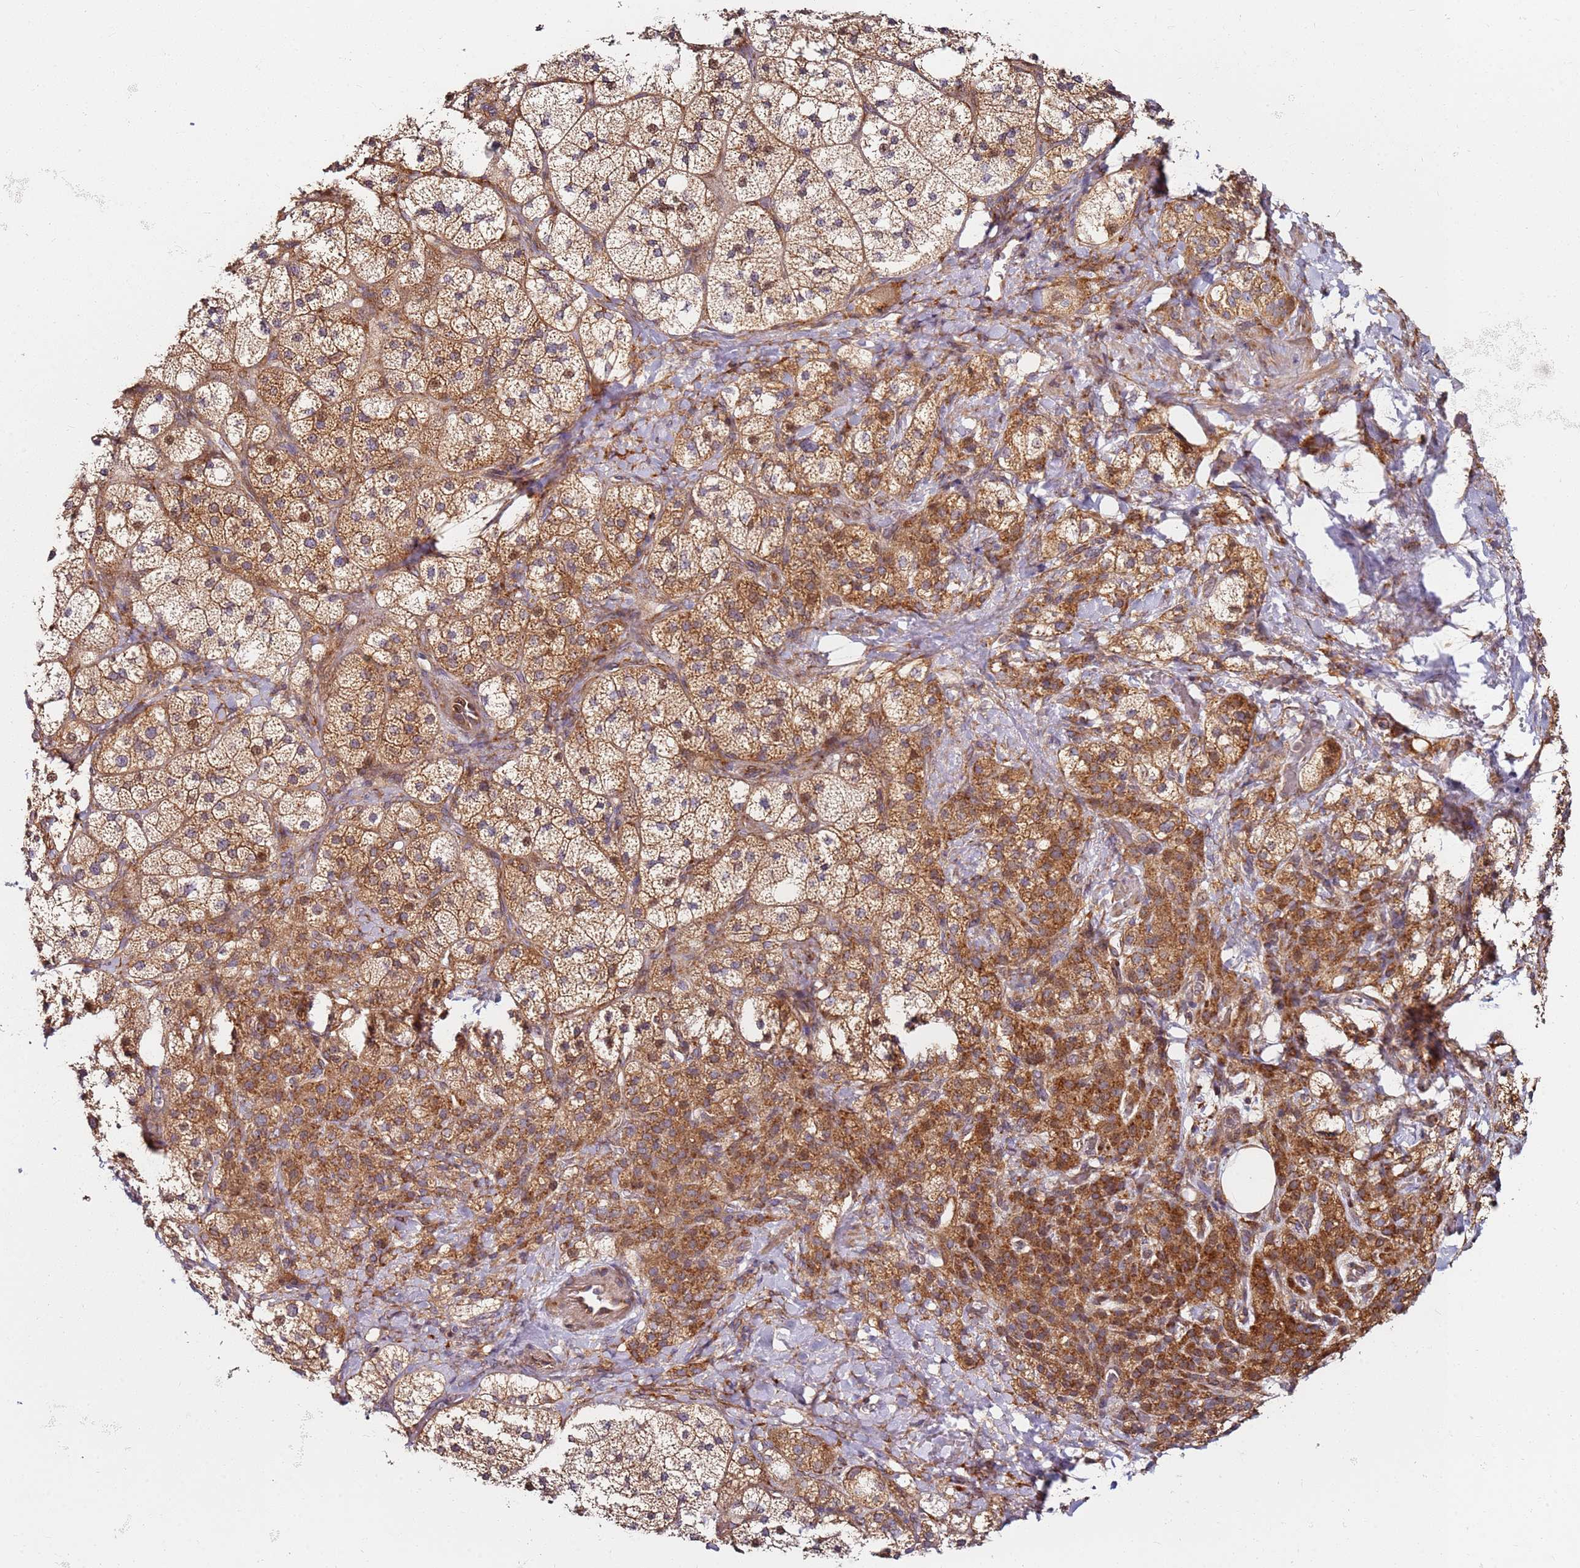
{"staining": {"intensity": "strong", "quantity": "25%-75%", "location": "cytoplasmic/membranous"}, "tissue": "adrenal gland", "cell_type": "Glandular cells", "image_type": "normal", "snomed": [{"axis": "morphology", "description": "Normal tissue, NOS"}, {"axis": "topography", "description": "Adrenal gland"}], "caption": "A brown stain labels strong cytoplasmic/membranous positivity of a protein in glandular cells of normal human adrenal gland.", "gene": "RPS3A", "patient": {"sex": "male", "age": 61}}